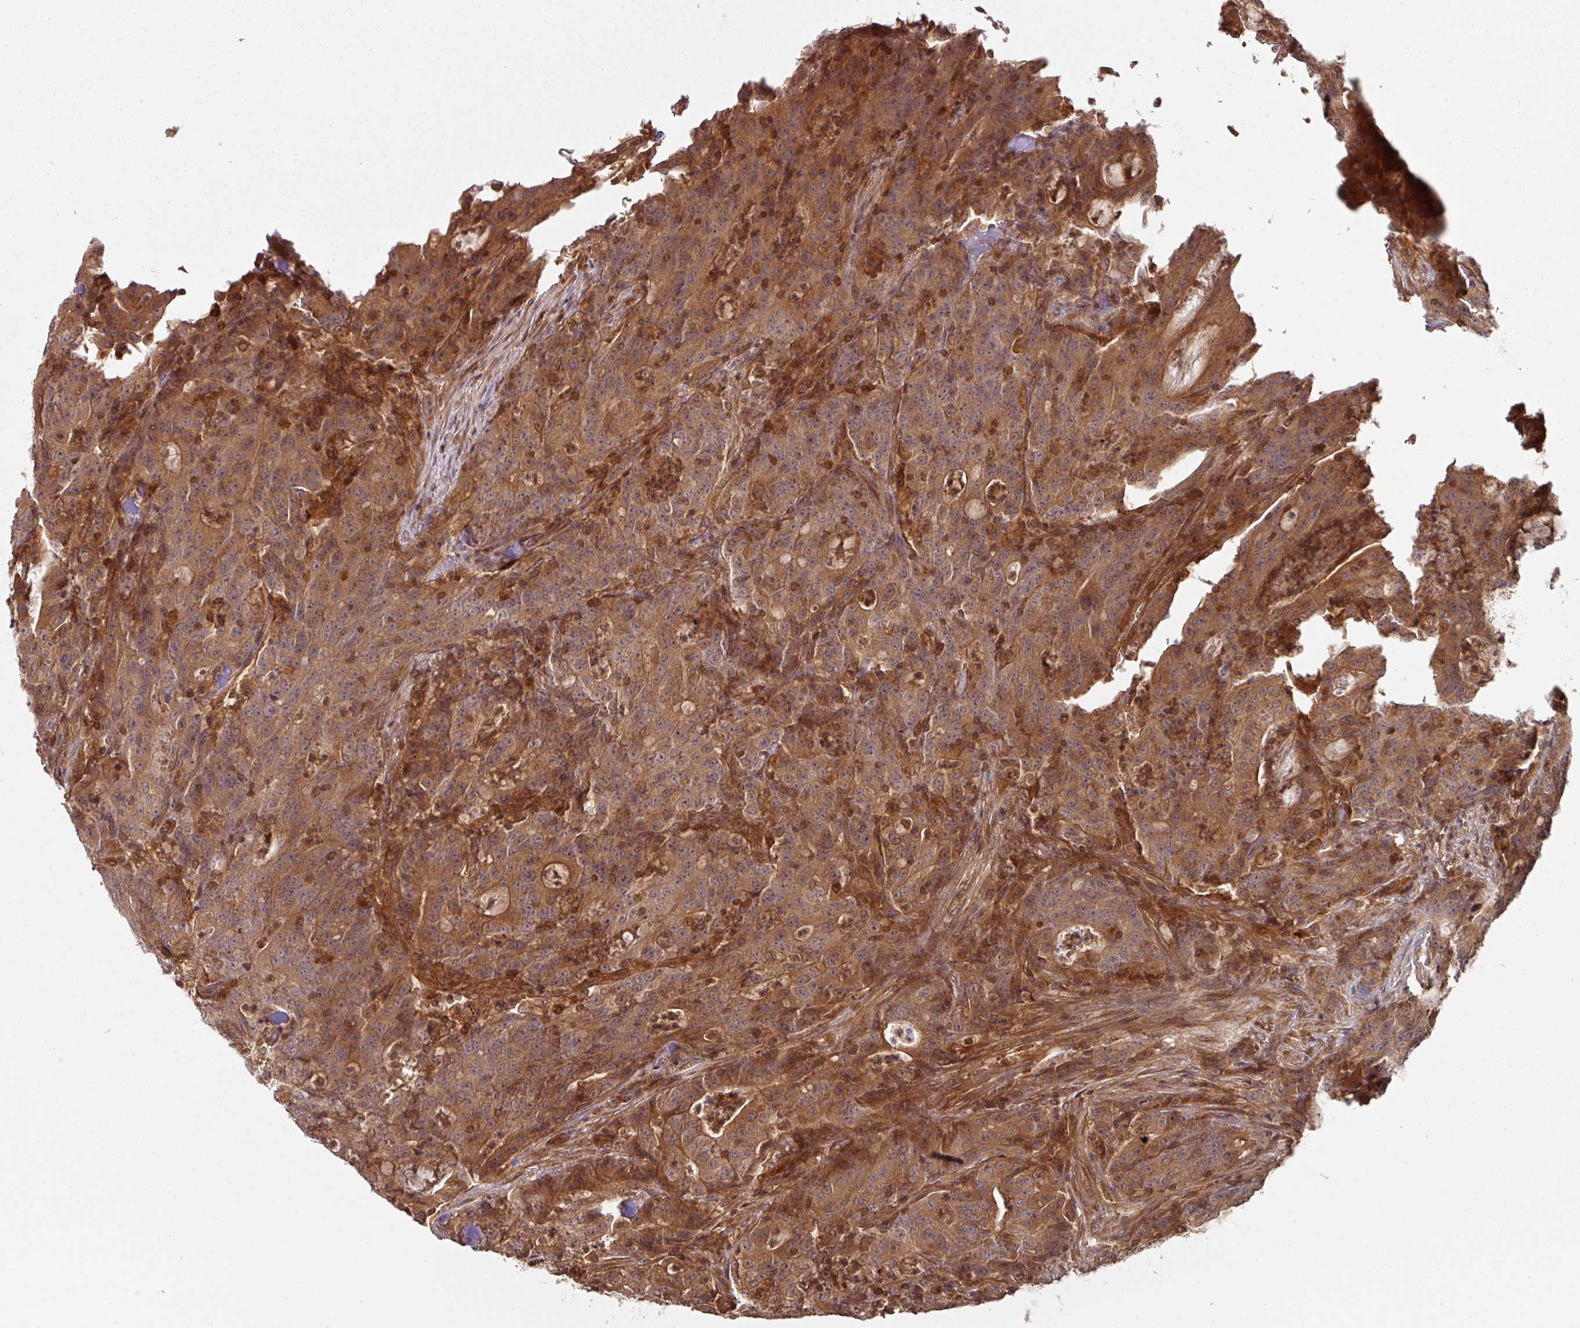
{"staining": {"intensity": "strong", "quantity": ">75%", "location": "cytoplasmic/membranous"}, "tissue": "colorectal cancer", "cell_type": "Tumor cells", "image_type": "cancer", "snomed": [{"axis": "morphology", "description": "Adenocarcinoma, NOS"}, {"axis": "topography", "description": "Colon"}], "caption": "This is a histology image of immunohistochemistry (IHC) staining of colorectal adenocarcinoma, which shows strong staining in the cytoplasmic/membranous of tumor cells.", "gene": "EIF4EBP2", "patient": {"sex": "male", "age": 83}}